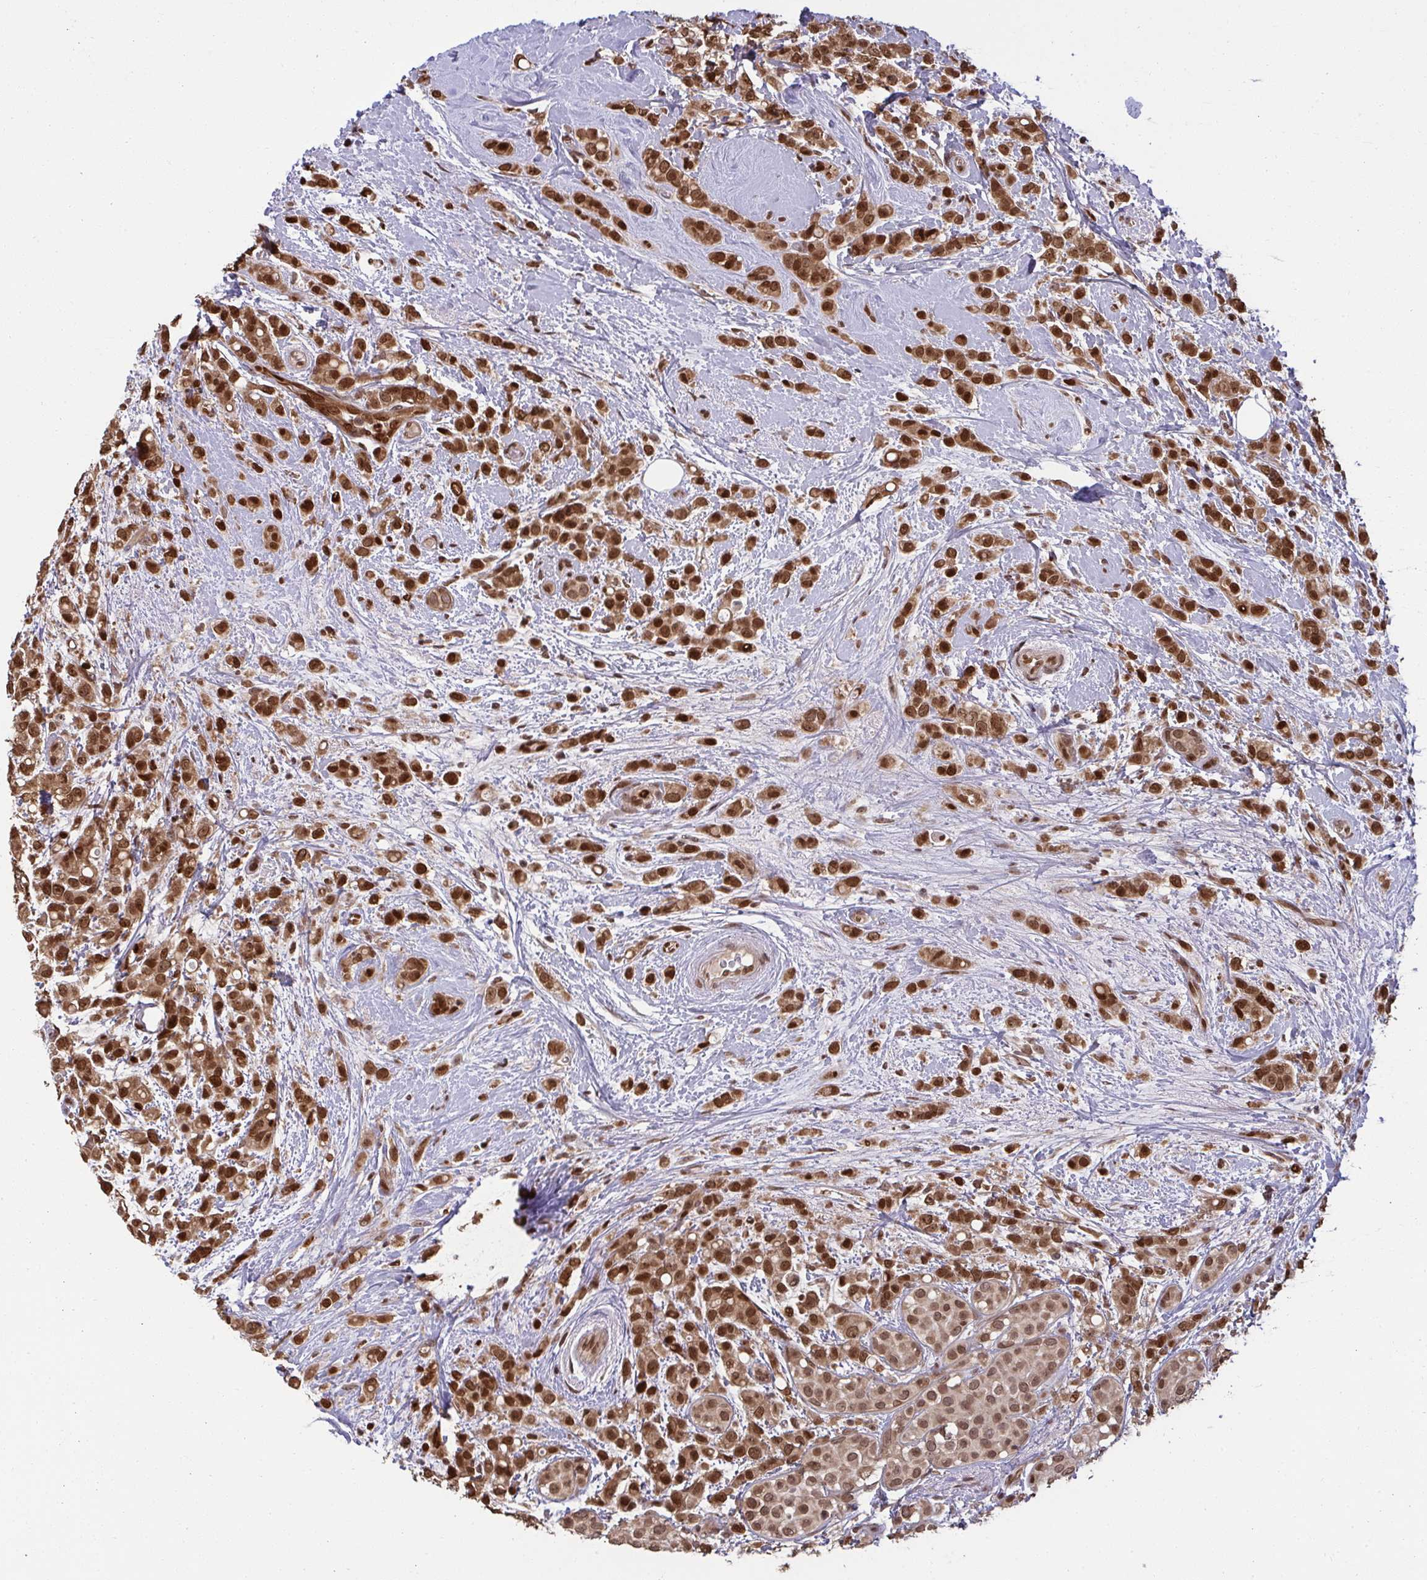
{"staining": {"intensity": "strong", "quantity": ">75%", "location": "cytoplasmic/membranous,nuclear"}, "tissue": "breast cancer", "cell_type": "Tumor cells", "image_type": "cancer", "snomed": [{"axis": "morphology", "description": "Lobular carcinoma"}, {"axis": "topography", "description": "Breast"}], "caption": "Lobular carcinoma (breast) stained for a protein reveals strong cytoplasmic/membranous and nuclear positivity in tumor cells. Using DAB (brown) and hematoxylin (blue) stains, captured at high magnification using brightfield microscopy.", "gene": "UXT", "patient": {"sex": "female", "age": 68}}